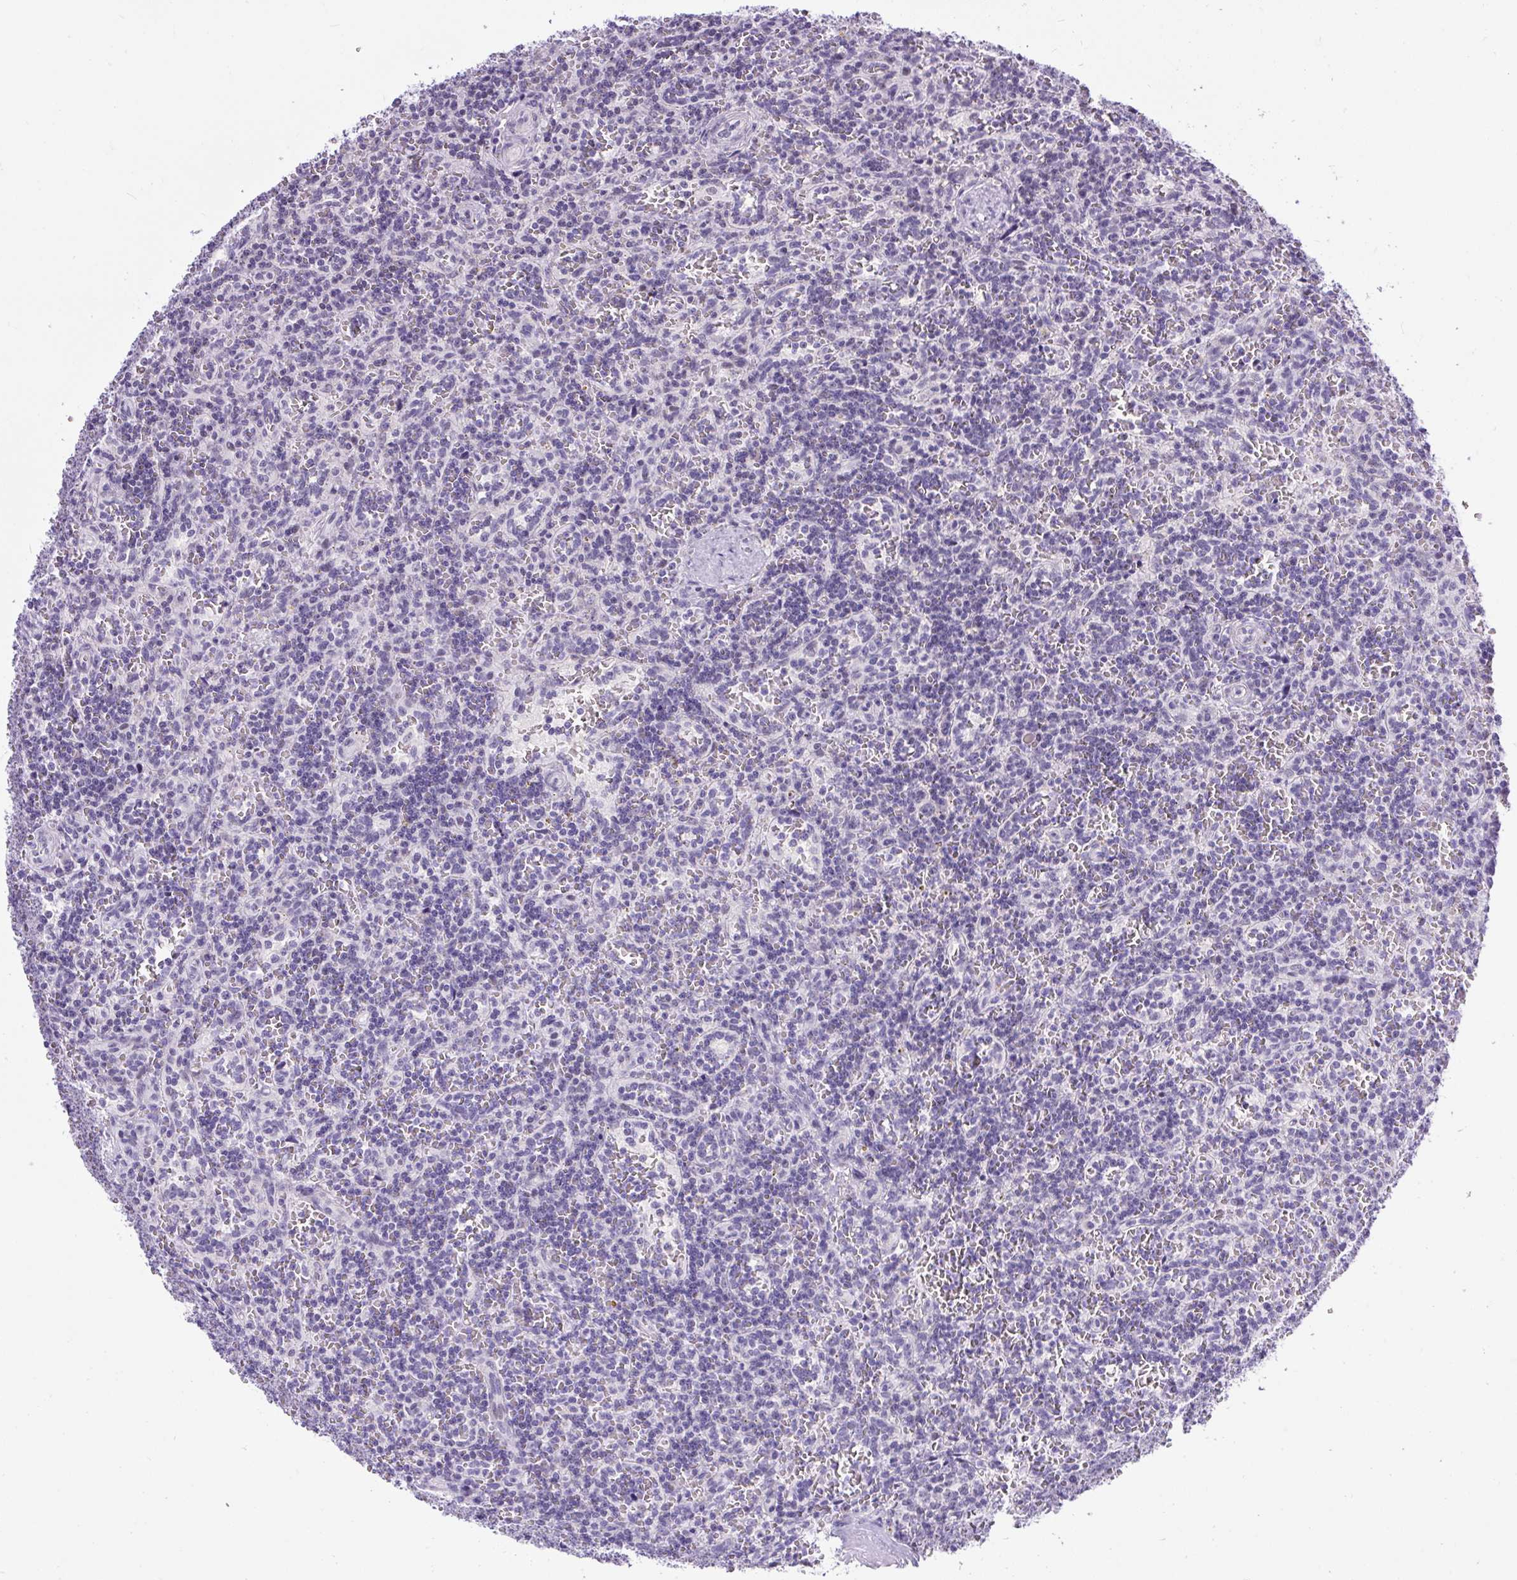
{"staining": {"intensity": "negative", "quantity": "none", "location": "none"}, "tissue": "lymphoma", "cell_type": "Tumor cells", "image_type": "cancer", "snomed": [{"axis": "morphology", "description": "Malignant lymphoma, non-Hodgkin's type, Low grade"}, {"axis": "topography", "description": "Spleen"}], "caption": "An image of lymphoma stained for a protein shows no brown staining in tumor cells.", "gene": "WNT10B", "patient": {"sex": "male", "age": 73}}